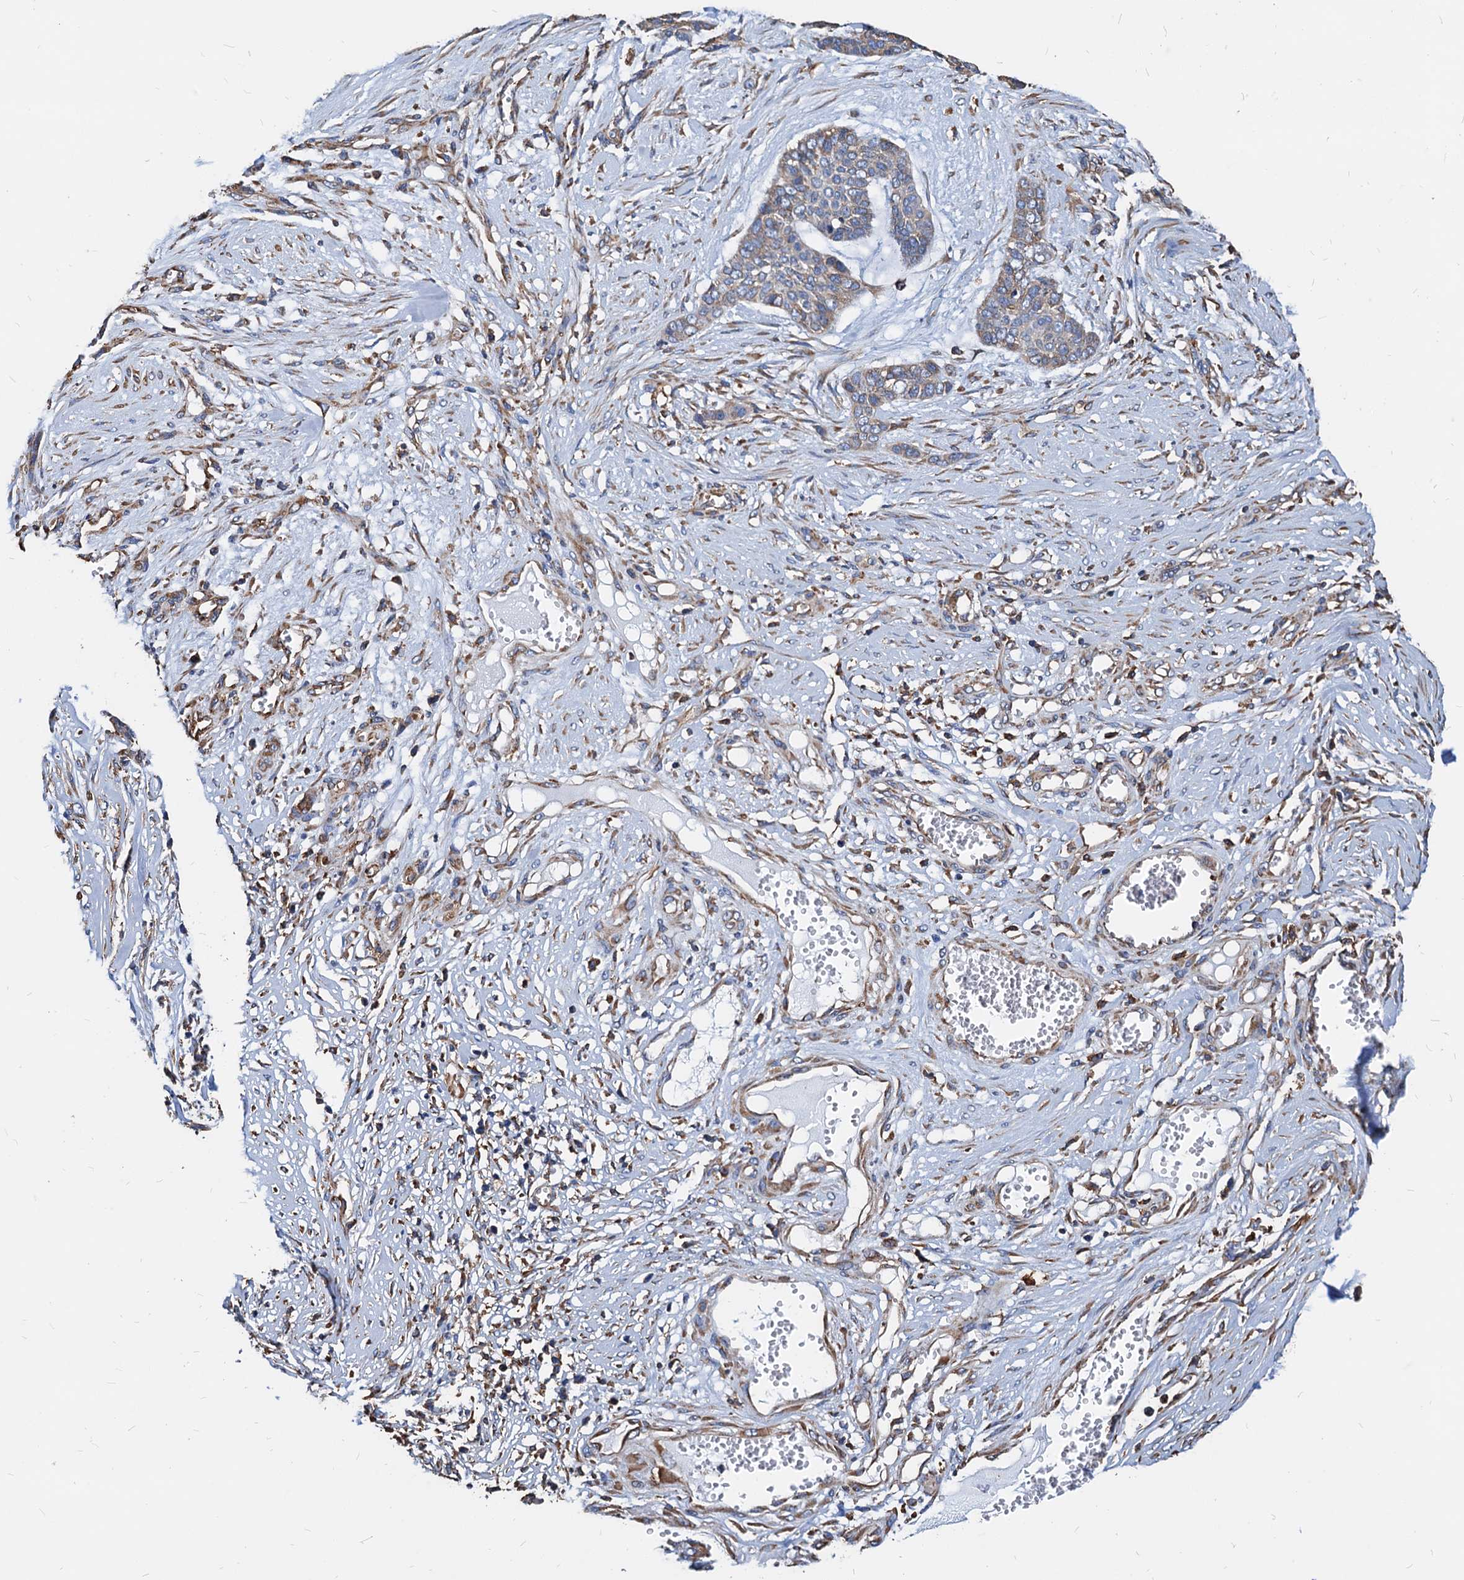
{"staining": {"intensity": "weak", "quantity": "<25%", "location": "cytoplasmic/membranous"}, "tissue": "skin cancer", "cell_type": "Tumor cells", "image_type": "cancer", "snomed": [{"axis": "morphology", "description": "Basal cell carcinoma"}, {"axis": "topography", "description": "Skin"}], "caption": "Protein analysis of basal cell carcinoma (skin) demonstrates no significant staining in tumor cells. Brightfield microscopy of immunohistochemistry (IHC) stained with DAB (brown) and hematoxylin (blue), captured at high magnification.", "gene": "HSPA5", "patient": {"sex": "female", "age": 64}}